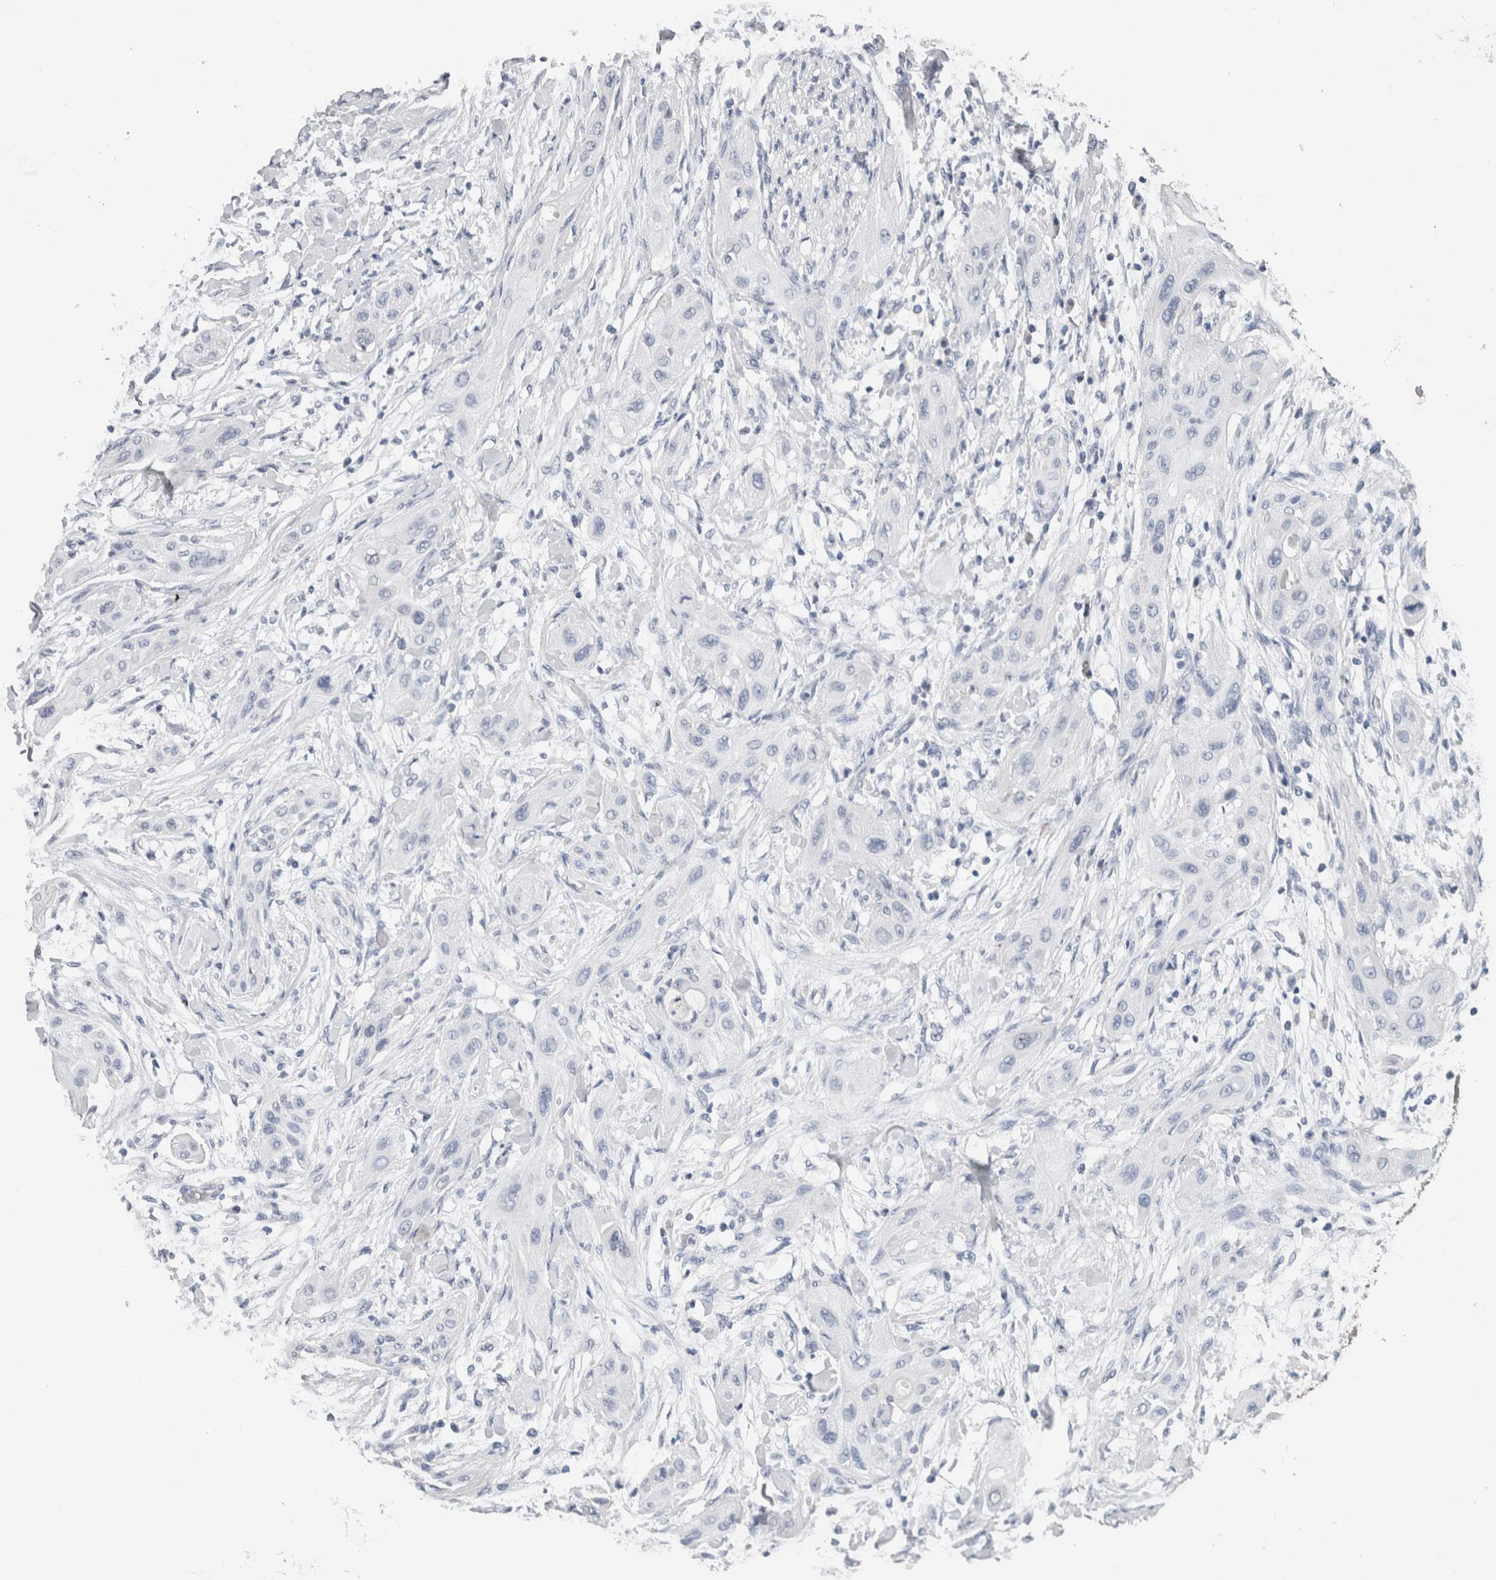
{"staining": {"intensity": "negative", "quantity": "none", "location": "none"}, "tissue": "lung cancer", "cell_type": "Tumor cells", "image_type": "cancer", "snomed": [{"axis": "morphology", "description": "Squamous cell carcinoma, NOS"}, {"axis": "topography", "description": "Lung"}], "caption": "Immunohistochemistry (IHC) image of neoplastic tissue: lung squamous cell carcinoma stained with DAB displays no significant protein staining in tumor cells.", "gene": "FABP4", "patient": {"sex": "female", "age": 47}}